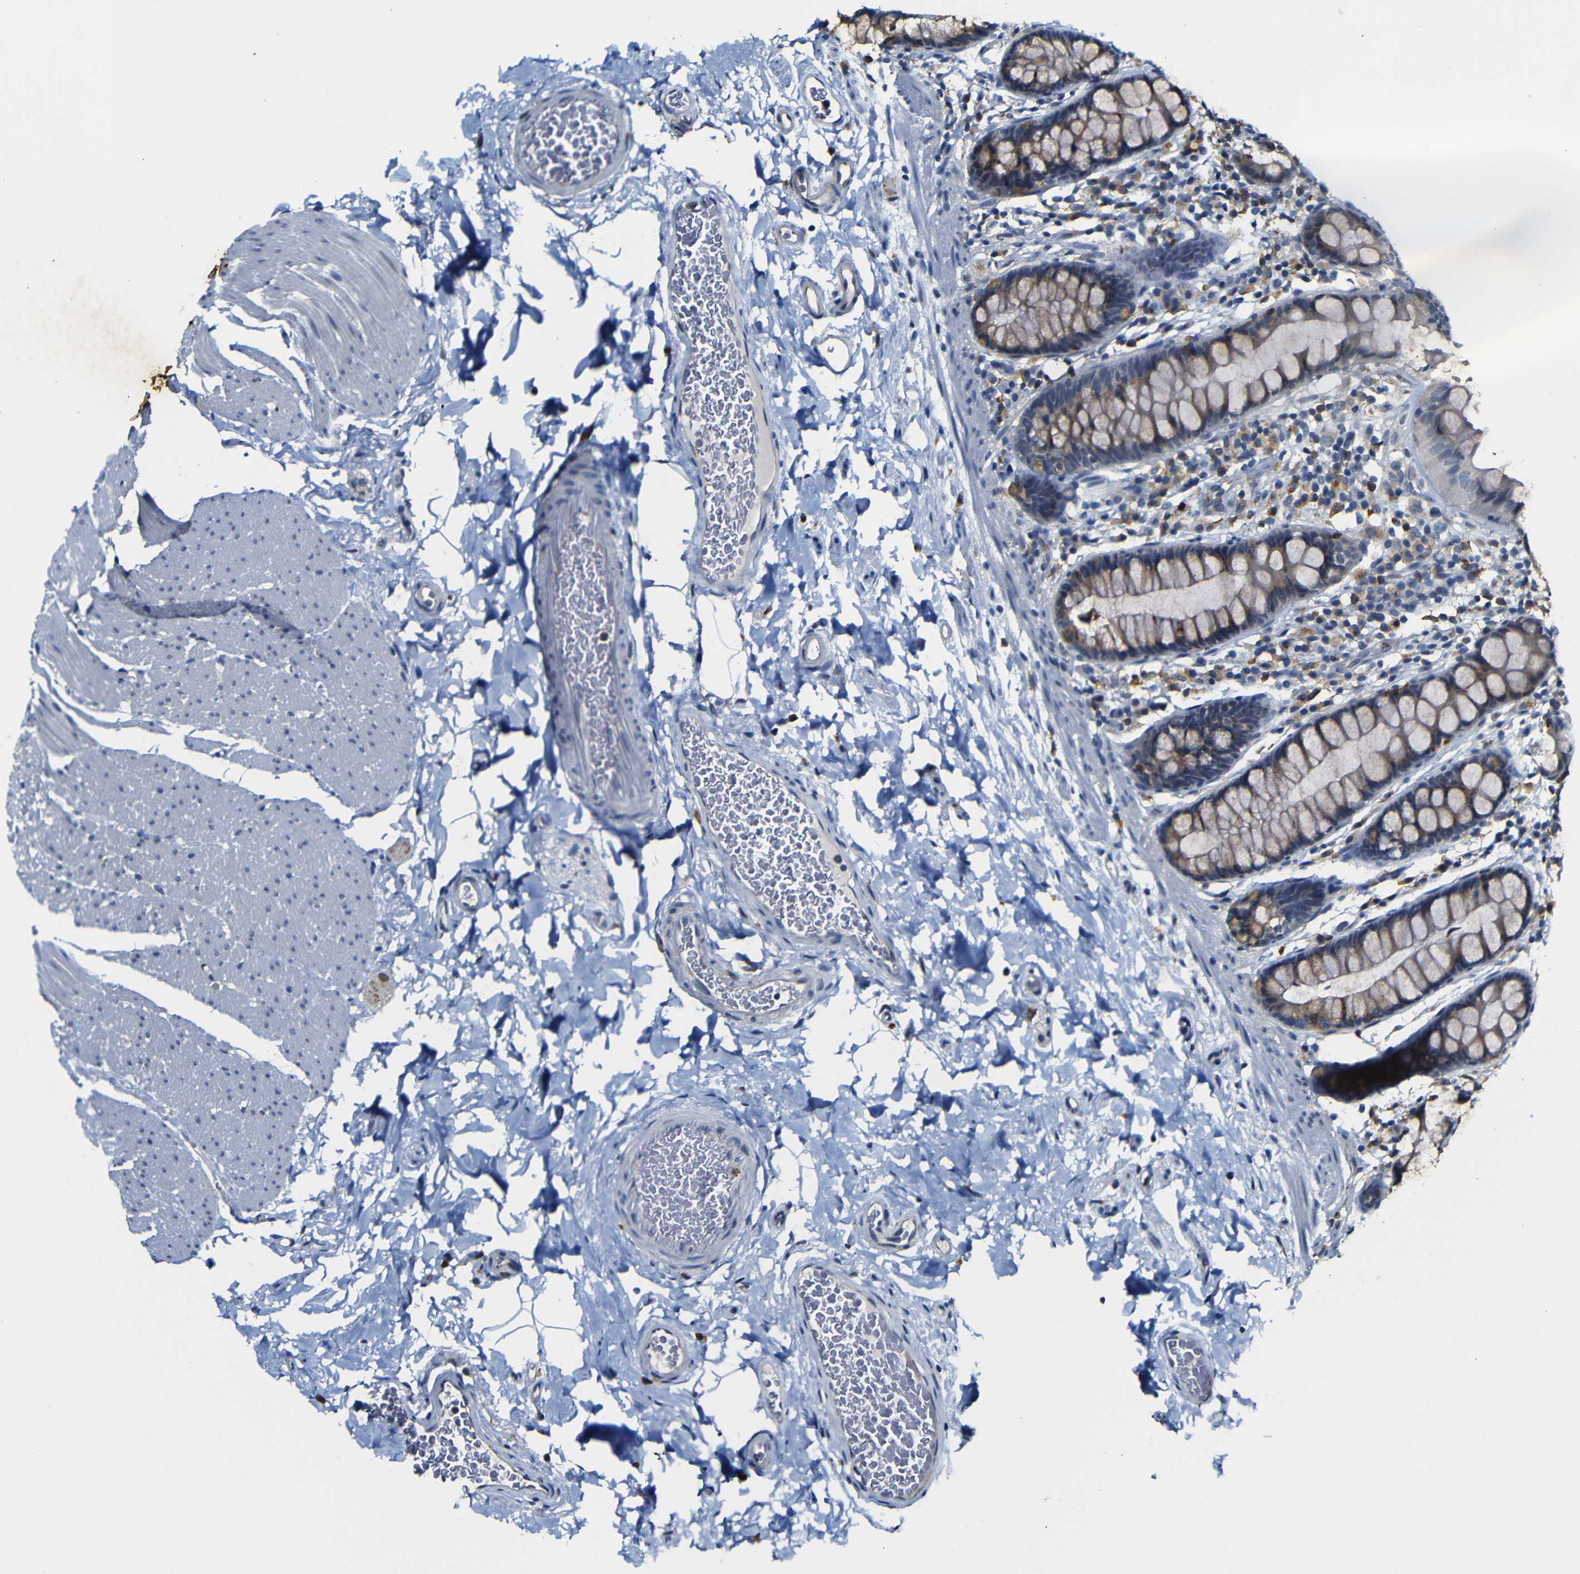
{"staining": {"intensity": "negative", "quantity": "none", "location": "none"}, "tissue": "colon", "cell_type": "Endothelial cells", "image_type": "normal", "snomed": [{"axis": "morphology", "description": "Normal tissue, NOS"}, {"axis": "topography", "description": "Colon"}], "caption": "Histopathology image shows no protein expression in endothelial cells of benign colon.", "gene": "FURIN", "patient": {"sex": "female", "age": 80}}